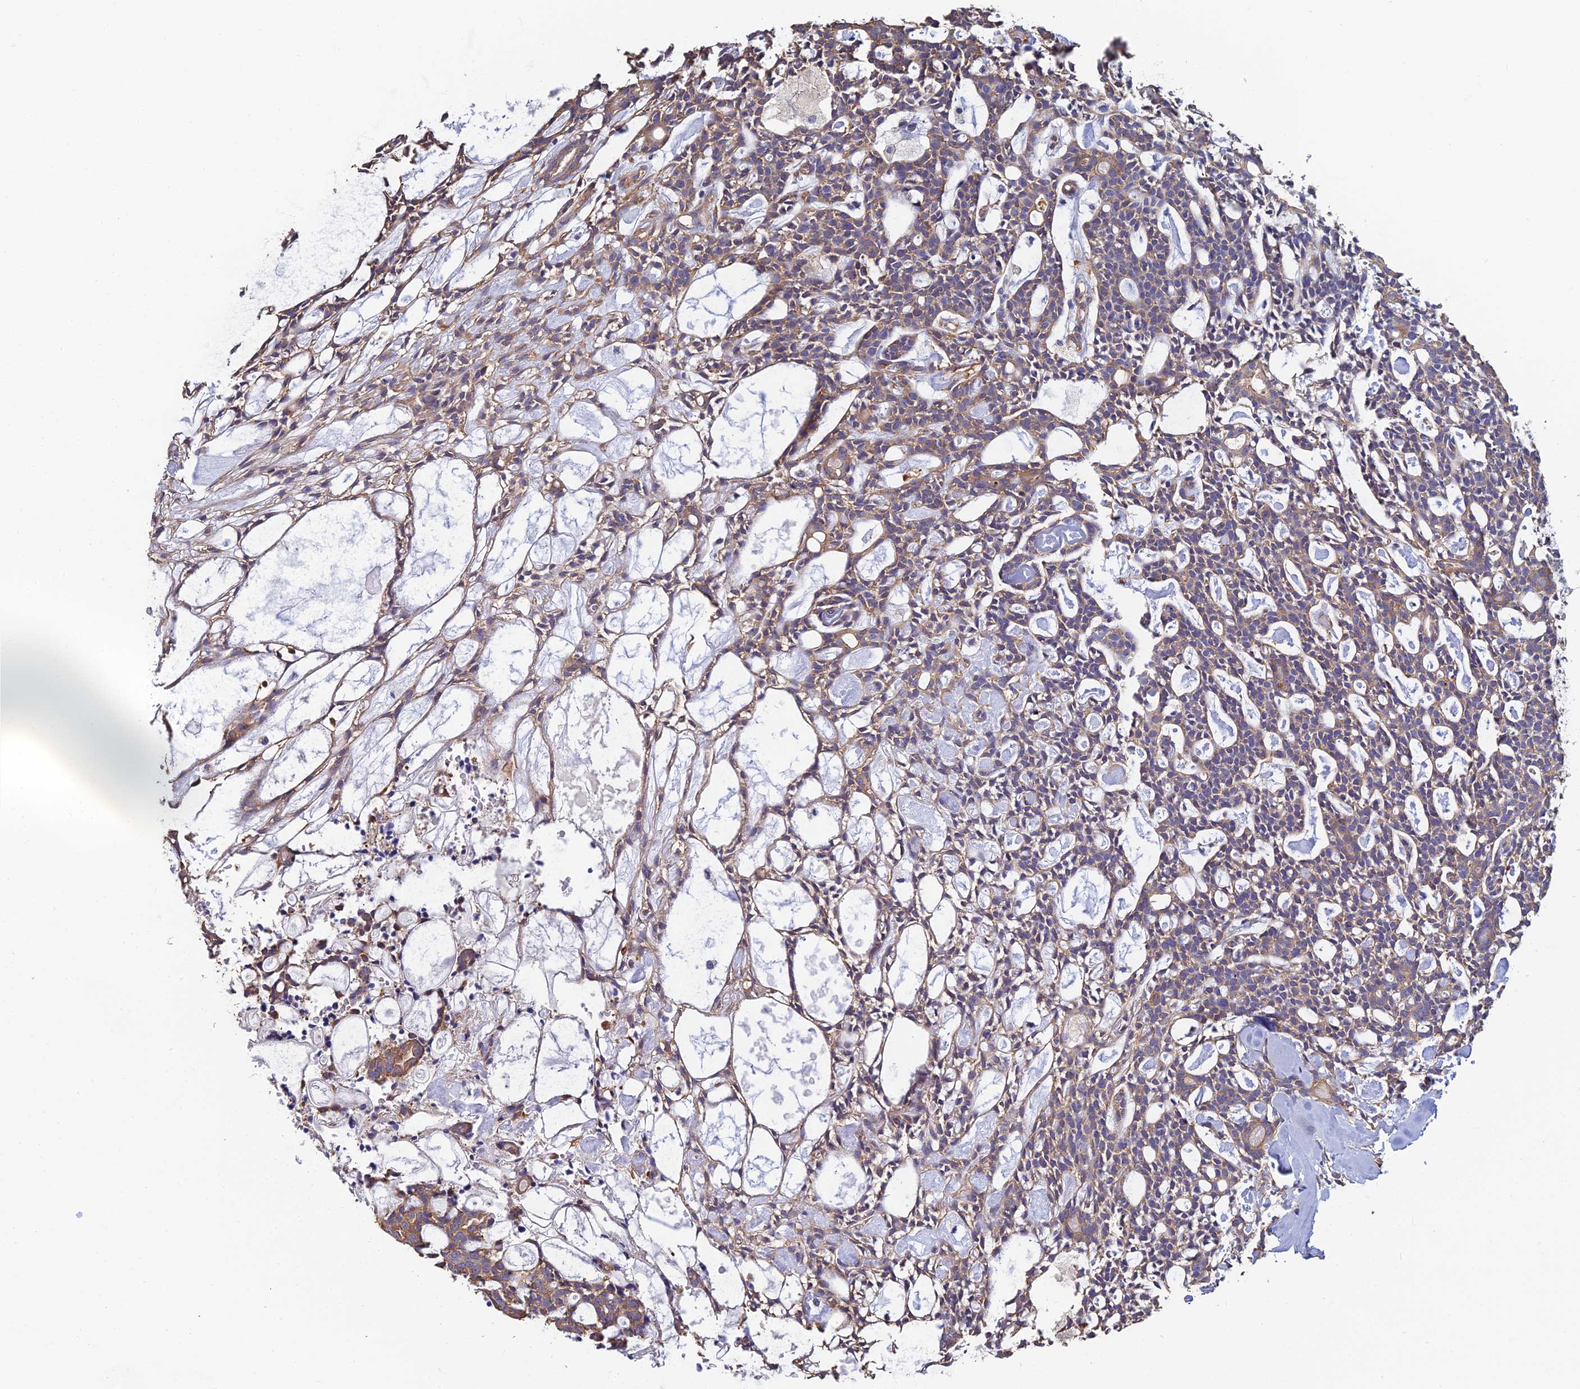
{"staining": {"intensity": "weak", "quantity": "25%-75%", "location": "cytoplasmic/membranous"}, "tissue": "head and neck cancer", "cell_type": "Tumor cells", "image_type": "cancer", "snomed": [{"axis": "morphology", "description": "Adenocarcinoma, NOS"}, {"axis": "topography", "description": "Salivary gland"}, {"axis": "topography", "description": "Head-Neck"}], "caption": "Brown immunohistochemical staining in human head and neck cancer demonstrates weak cytoplasmic/membranous staining in approximately 25%-75% of tumor cells. (Stains: DAB (3,3'-diaminobenzidine) in brown, nuclei in blue, Microscopy: brightfield microscopy at high magnification).", "gene": "PCDHA5", "patient": {"sex": "male", "age": 55}}